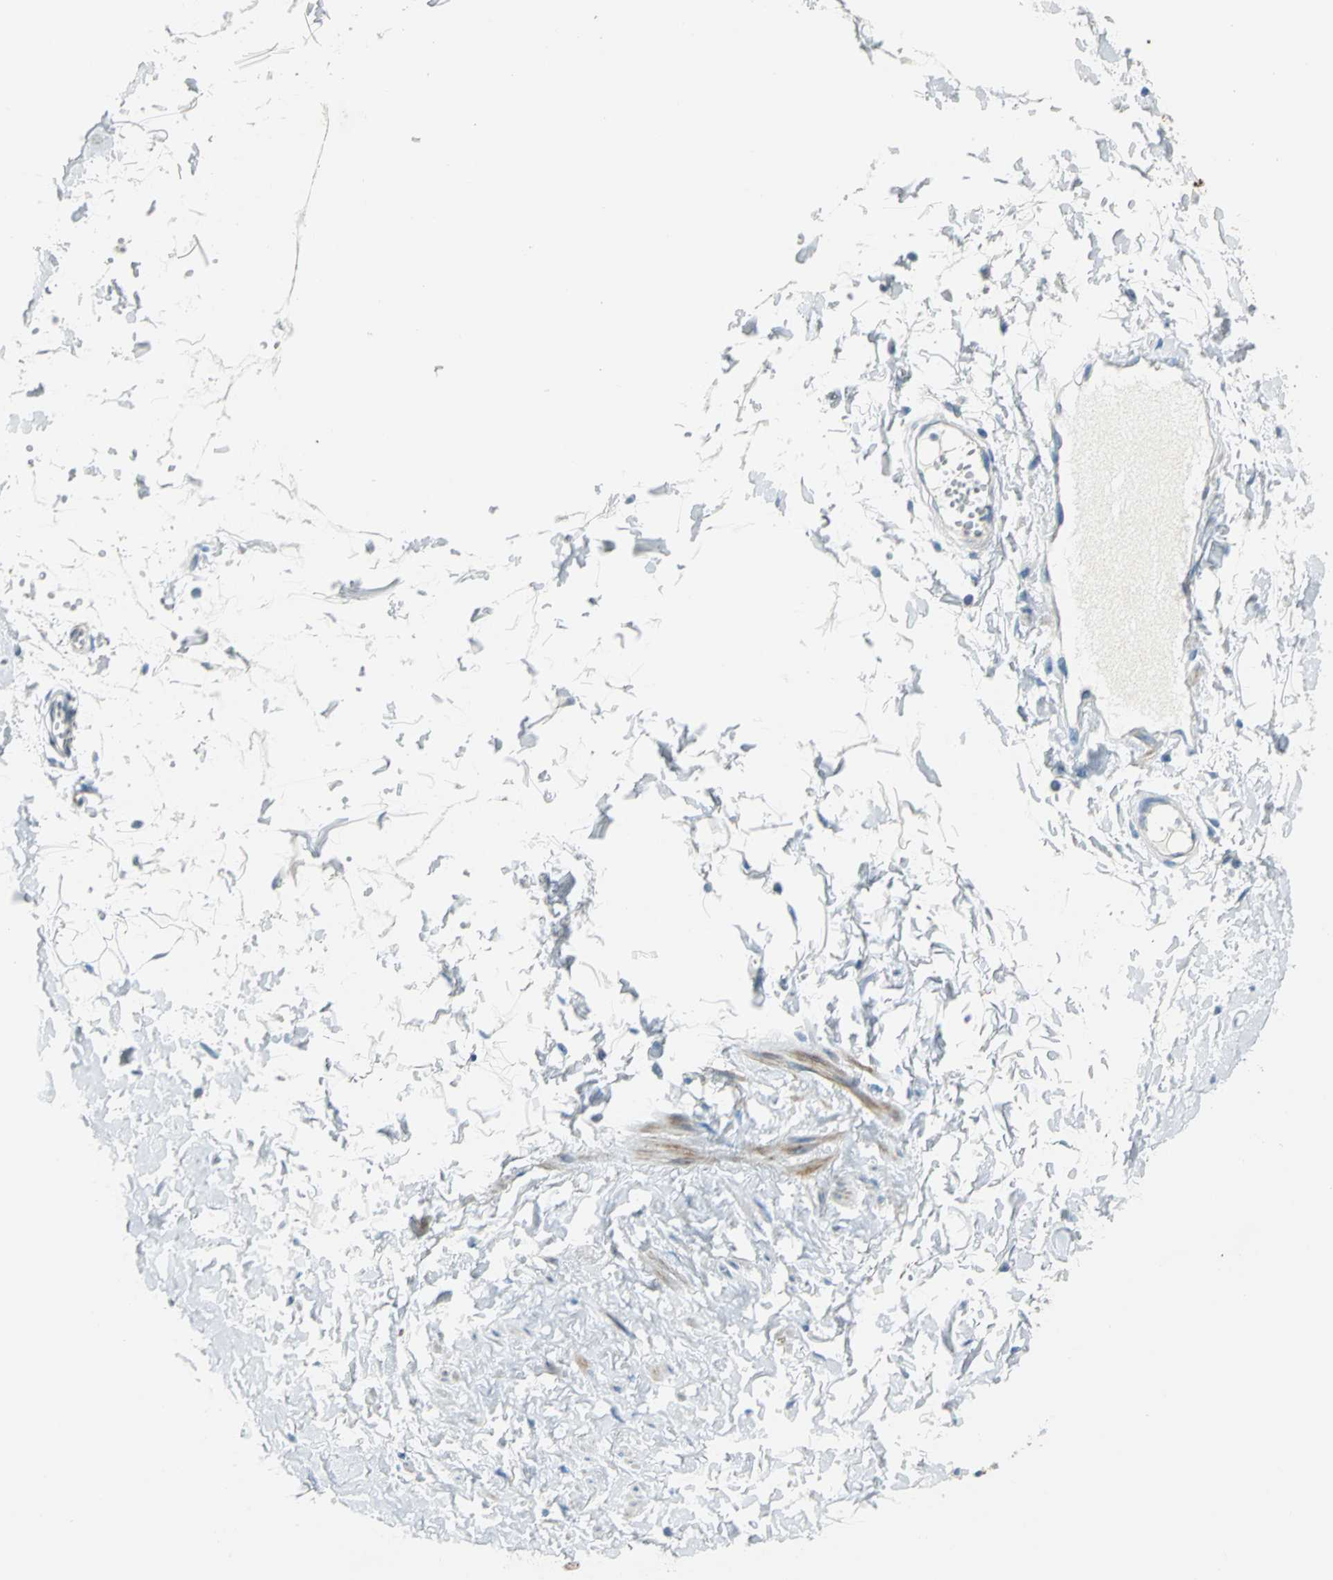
{"staining": {"intensity": "negative", "quantity": "none", "location": "none"}, "tissue": "adipose tissue", "cell_type": "Adipocytes", "image_type": "normal", "snomed": [{"axis": "morphology", "description": "Normal tissue, NOS"}, {"axis": "morphology", "description": "Inflammation, NOS"}, {"axis": "topography", "description": "Salivary gland"}, {"axis": "topography", "description": "Peripheral nerve tissue"}], "caption": "Adipose tissue was stained to show a protein in brown. There is no significant staining in adipocytes. (IHC, brightfield microscopy, high magnification).", "gene": "ALOX15", "patient": {"sex": "female", "age": 75}}